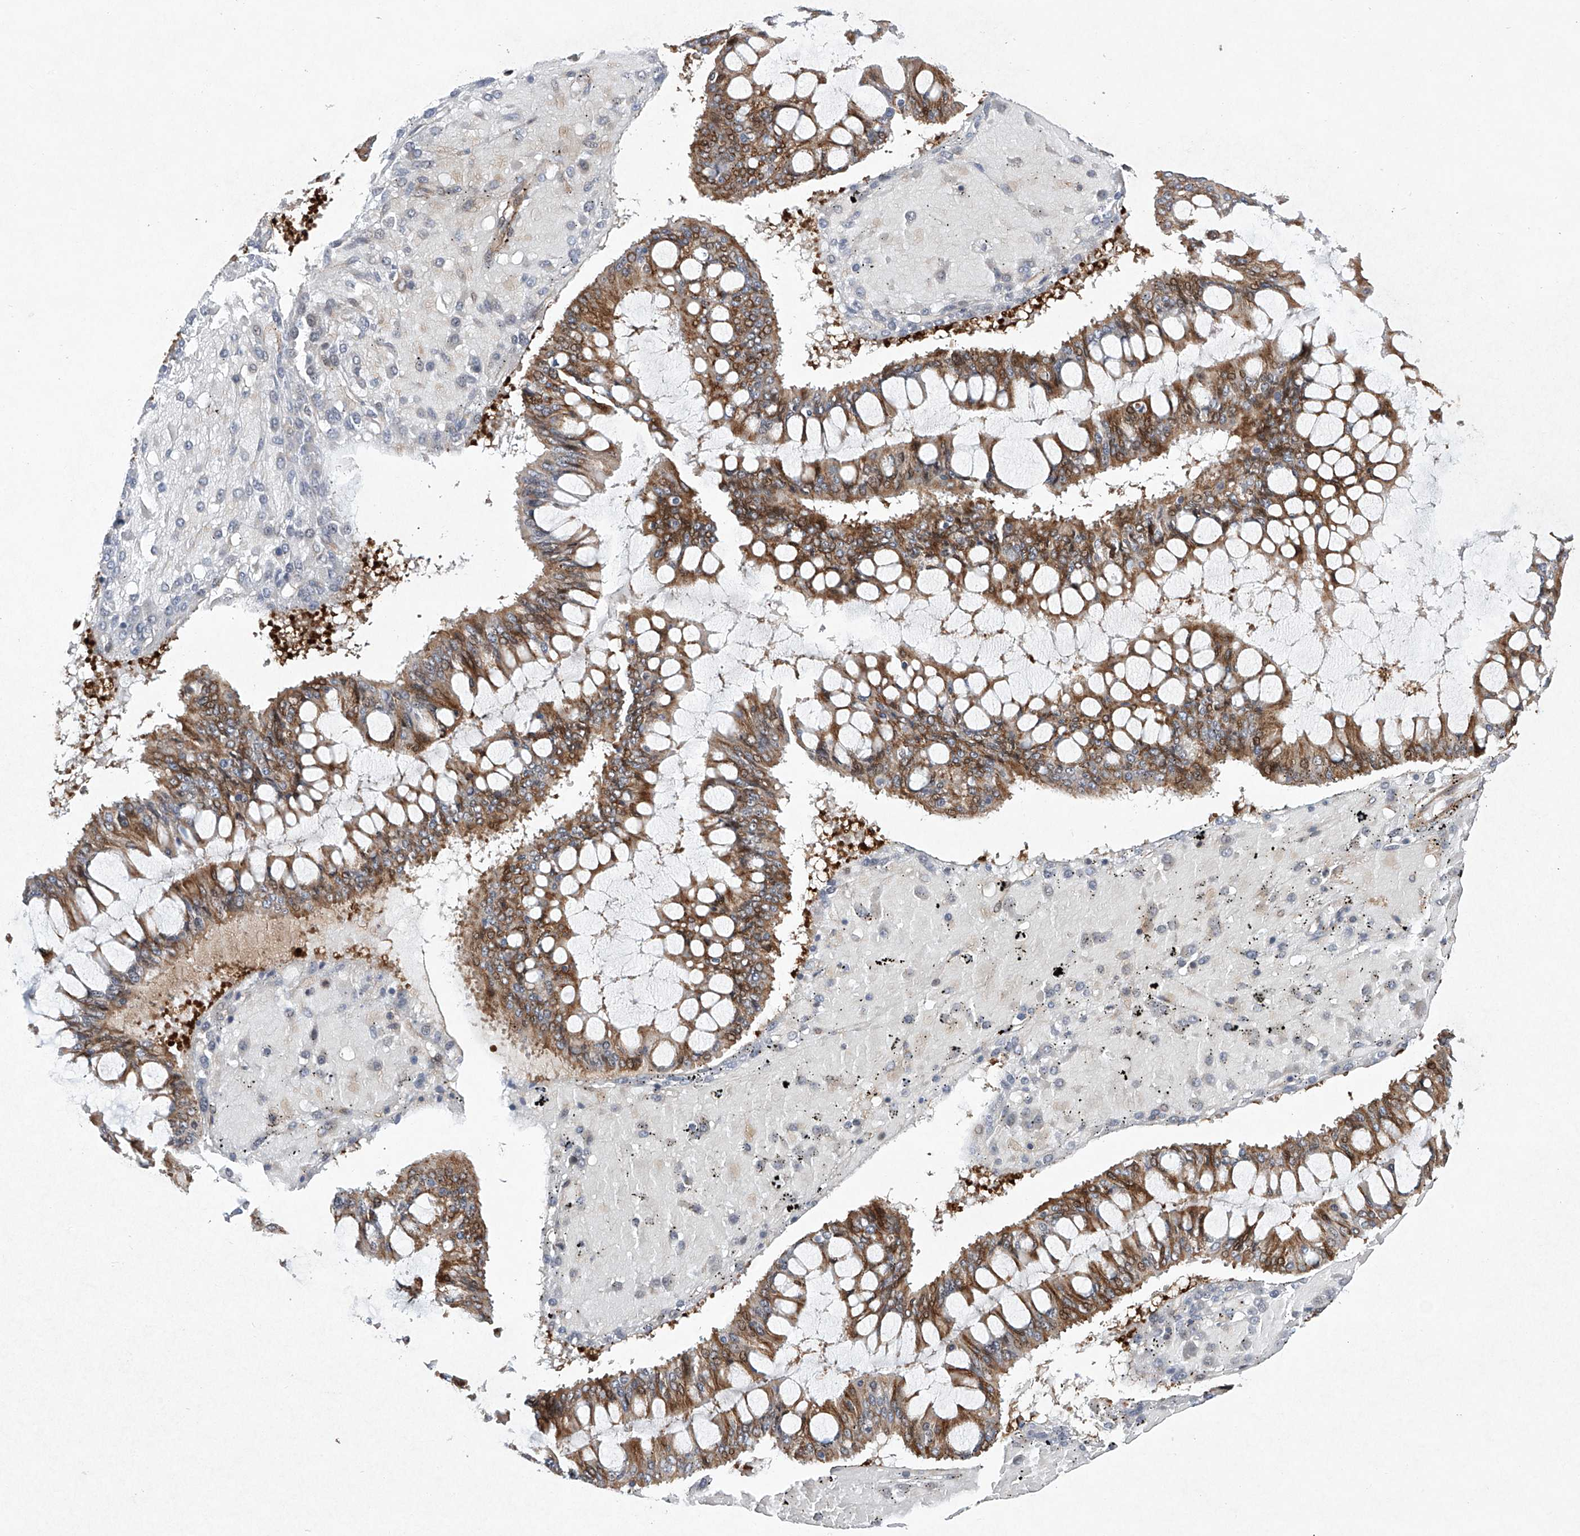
{"staining": {"intensity": "moderate", "quantity": ">75%", "location": "cytoplasmic/membranous"}, "tissue": "ovarian cancer", "cell_type": "Tumor cells", "image_type": "cancer", "snomed": [{"axis": "morphology", "description": "Cystadenocarcinoma, mucinous, NOS"}, {"axis": "topography", "description": "Ovary"}], "caption": "There is medium levels of moderate cytoplasmic/membranous staining in tumor cells of ovarian cancer (mucinous cystadenocarcinoma), as demonstrated by immunohistochemical staining (brown color).", "gene": "KLC4", "patient": {"sex": "female", "age": 73}}